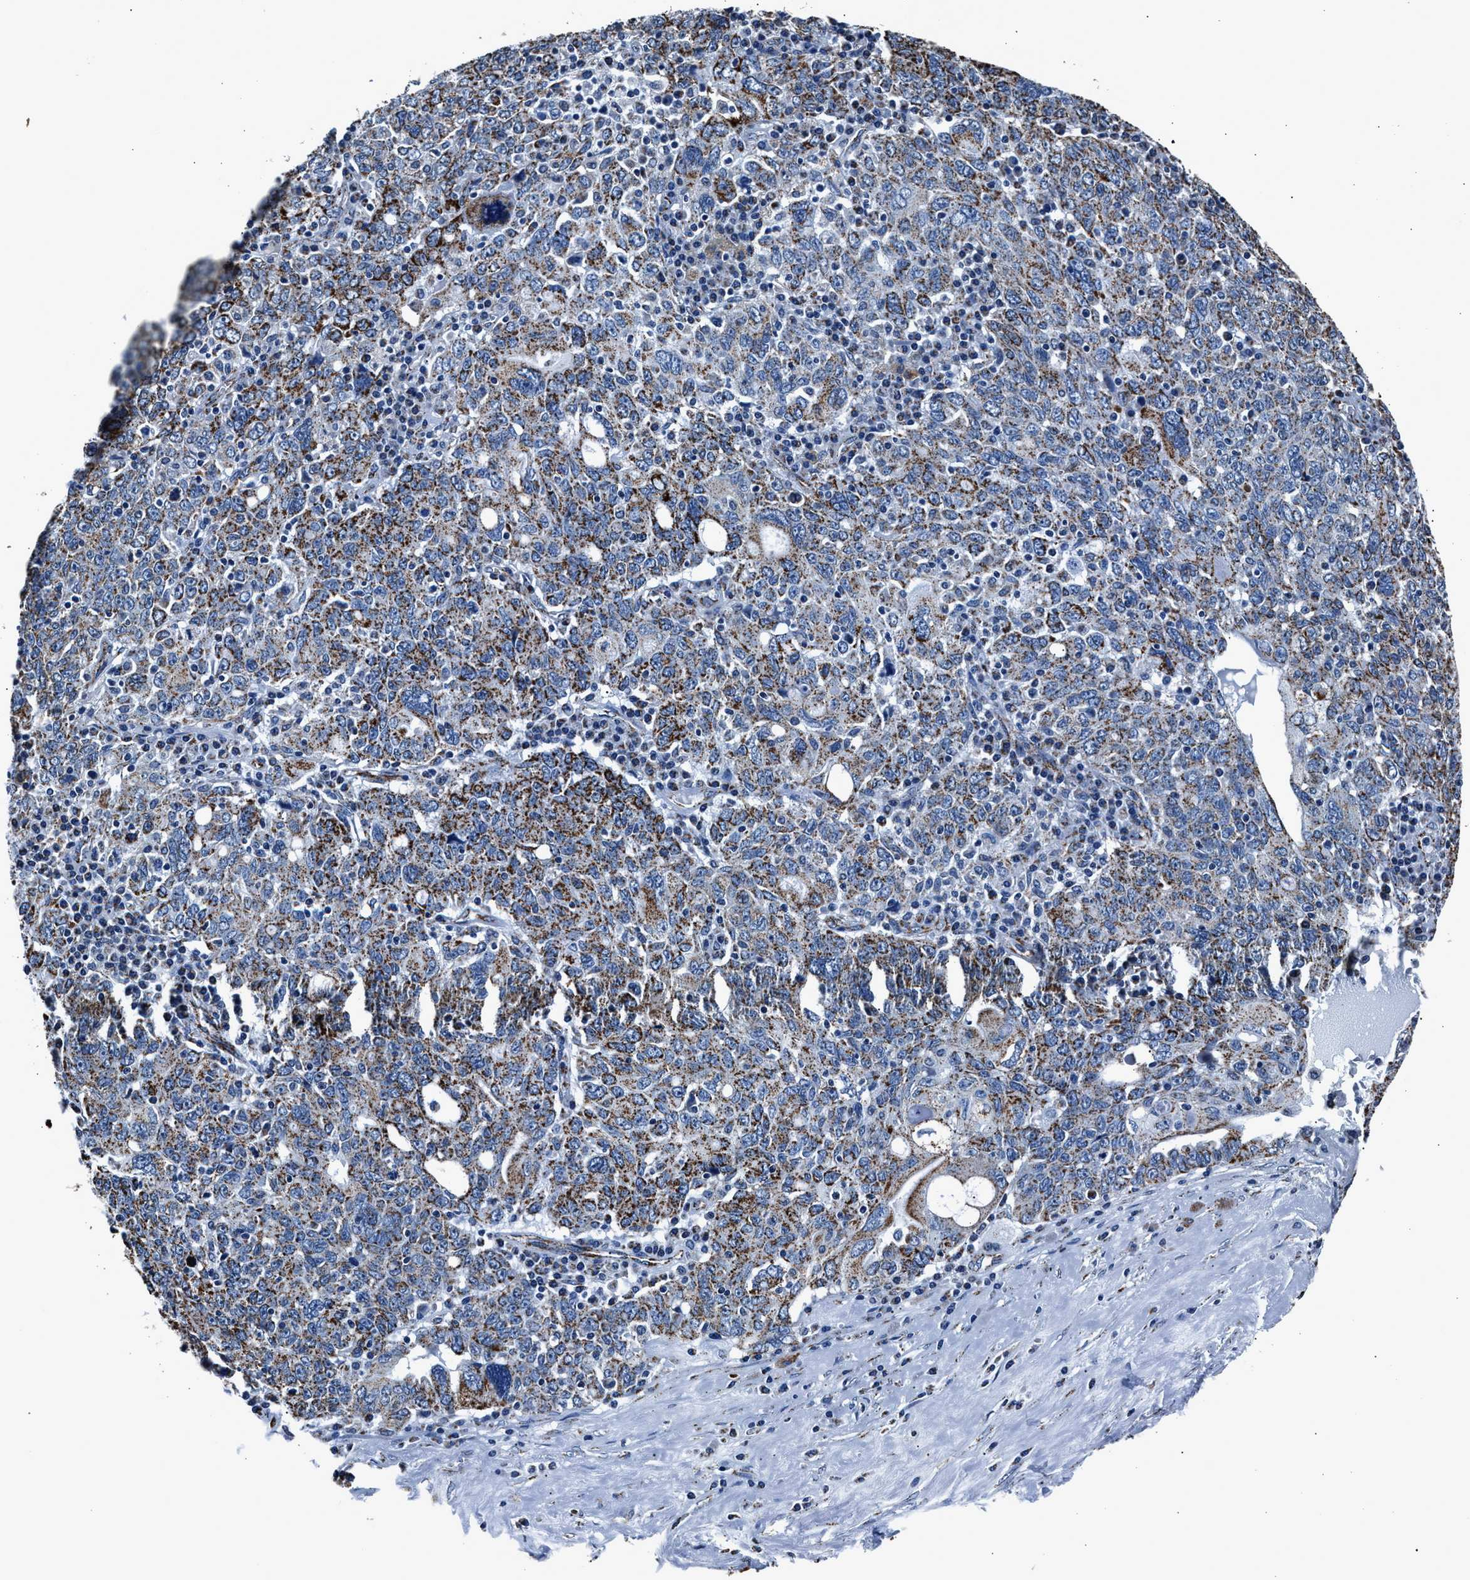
{"staining": {"intensity": "moderate", "quantity": "25%-75%", "location": "cytoplasmic/membranous"}, "tissue": "ovarian cancer", "cell_type": "Tumor cells", "image_type": "cancer", "snomed": [{"axis": "morphology", "description": "Carcinoma, endometroid"}, {"axis": "topography", "description": "Ovary"}], "caption": "A brown stain shows moderate cytoplasmic/membranous staining of a protein in human ovarian cancer (endometroid carcinoma) tumor cells.", "gene": "HIBADH", "patient": {"sex": "female", "age": 62}}